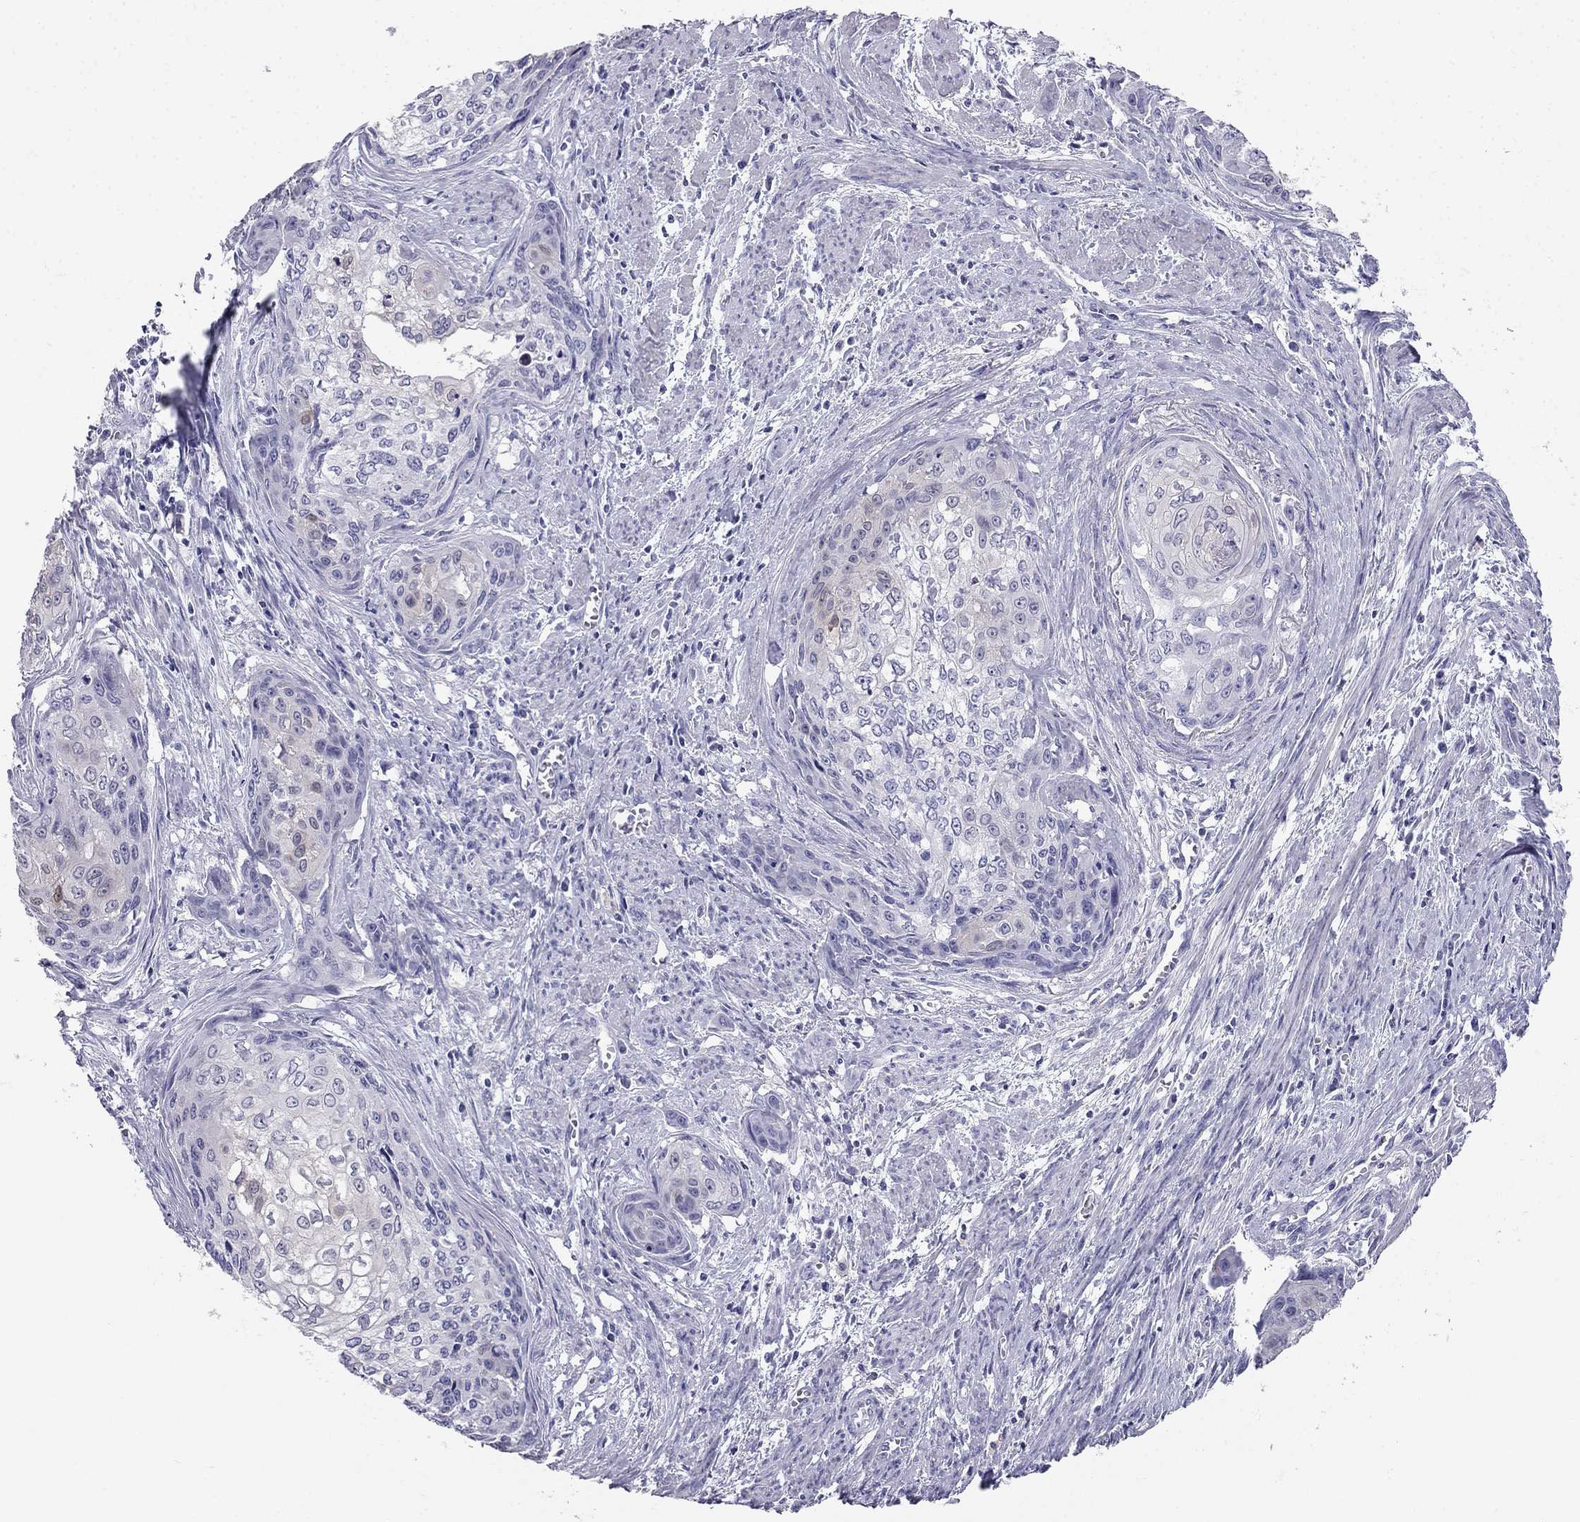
{"staining": {"intensity": "negative", "quantity": "none", "location": "none"}, "tissue": "cervical cancer", "cell_type": "Tumor cells", "image_type": "cancer", "snomed": [{"axis": "morphology", "description": "Squamous cell carcinoma, NOS"}, {"axis": "topography", "description": "Cervix"}], "caption": "Tumor cells show no significant staining in cervical cancer. Nuclei are stained in blue.", "gene": "RFLNA", "patient": {"sex": "female", "age": 58}}